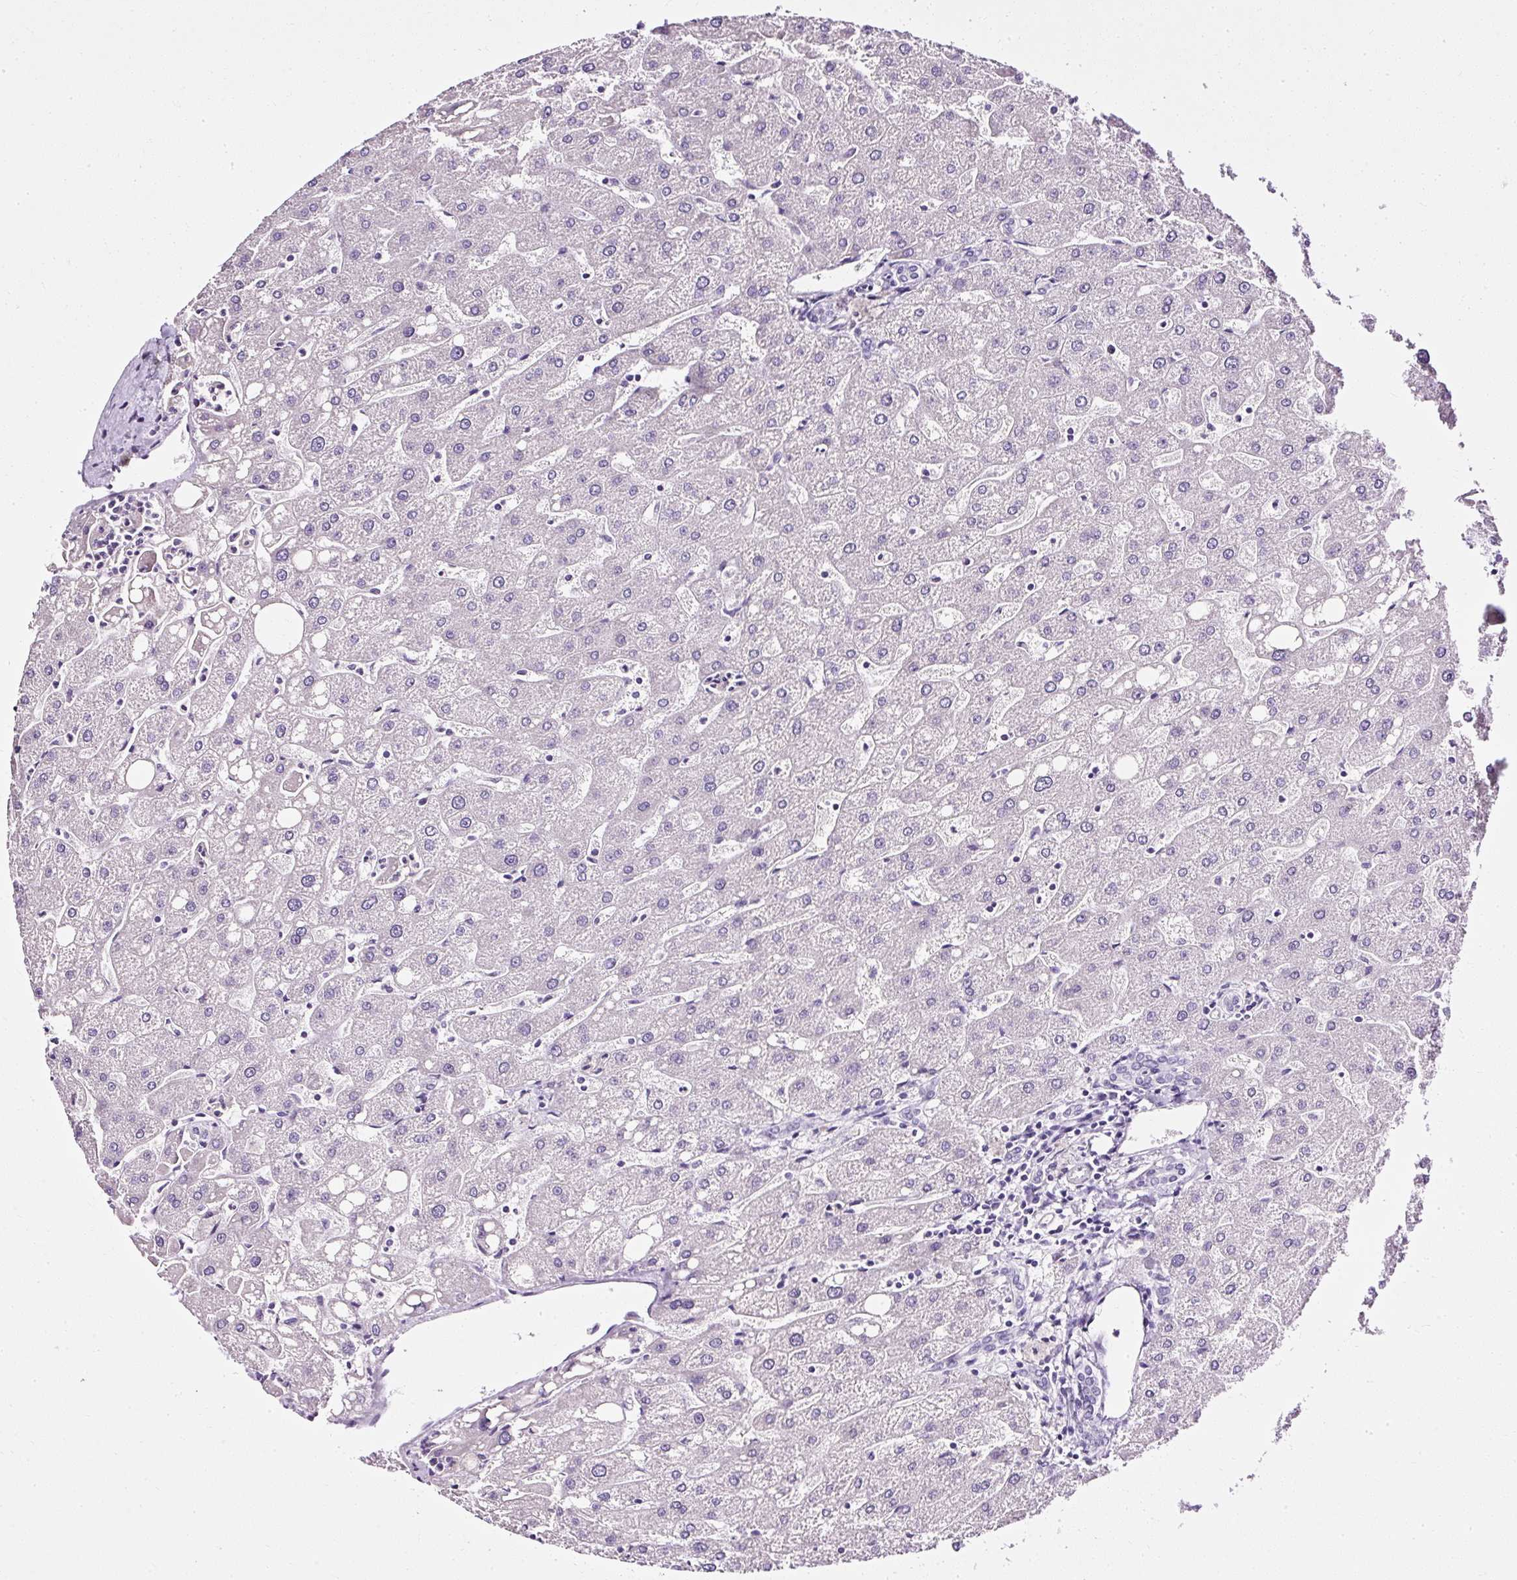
{"staining": {"intensity": "negative", "quantity": "none", "location": "none"}, "tissue": "liver", "cell_type": "Cholangiocytes", "image_type": "normal", "snomed": [{"axis": "morphology", "description": "Normal tissue, NOS"}, {"axis": "topography", "description": "Liver"}], "caption": "The immunohistochemistry (IHC) image has no significant positivity in cholangiocytes of liver.", "gene": "ATP2A1", "patient": {"sex": "male", "age": 67}}